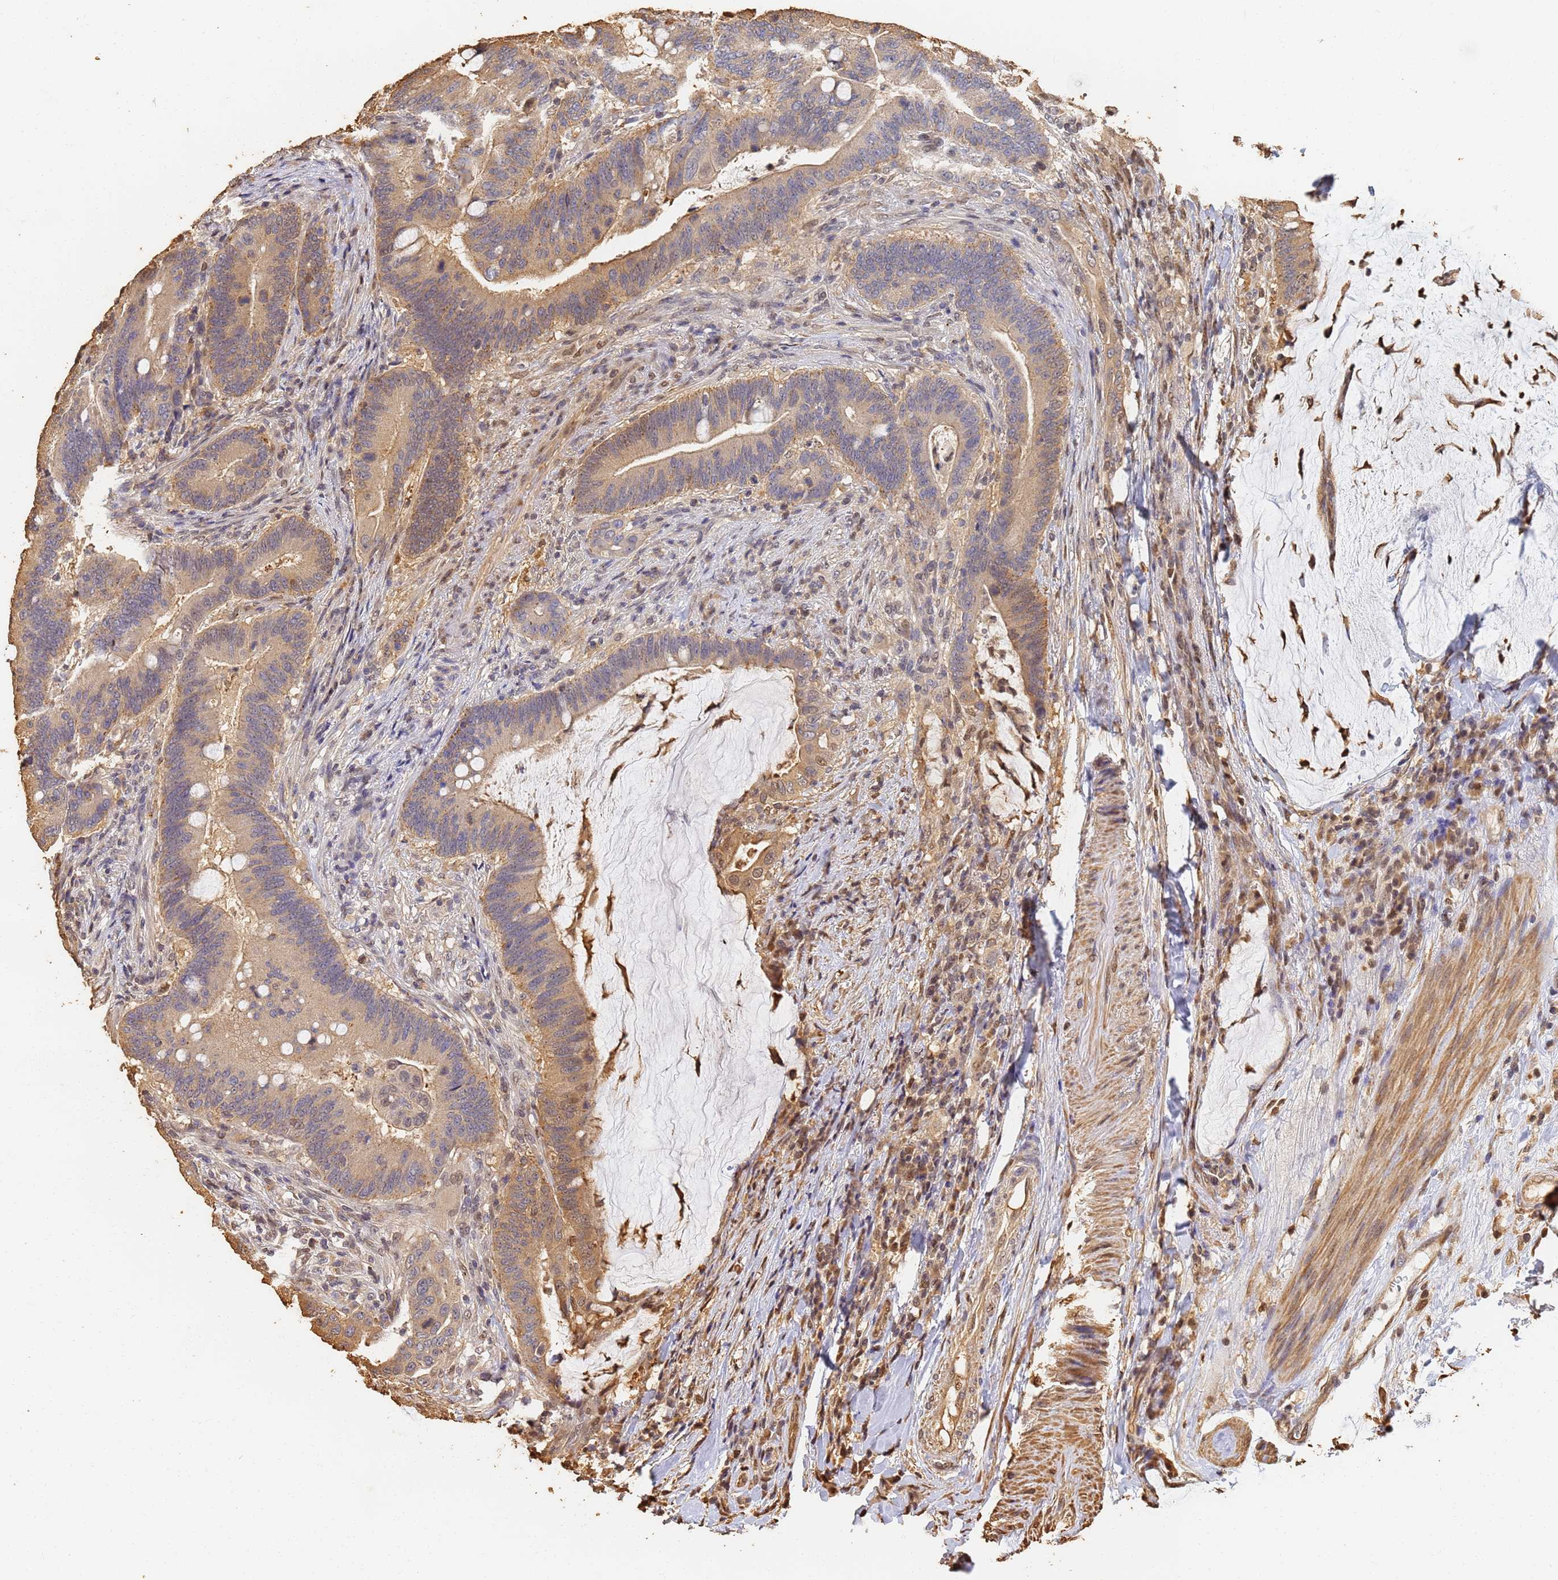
{"staining": {"intensity": "moderate", "quantity": "25%-75%", "location": "cytoplasmic/membranous"}, "tissue": "colorectal cancer", "cell_type": "Tumor cells", "image_type": "cancer", "snomed": [{"axis": "morphology", "description": "Adenocarcinoma, NOS"}, {"axis": "topography", "description": "Colon"}], "caption": "Approximately 25%-75% of tumor cells in colorectal adenocarcinoma show moderate cytoplasmic/membranous protein positivity as visualized by brown immunohistochemical staining.", "gene": "JAK2", "patient": {"sex": "female", "age": 66}}